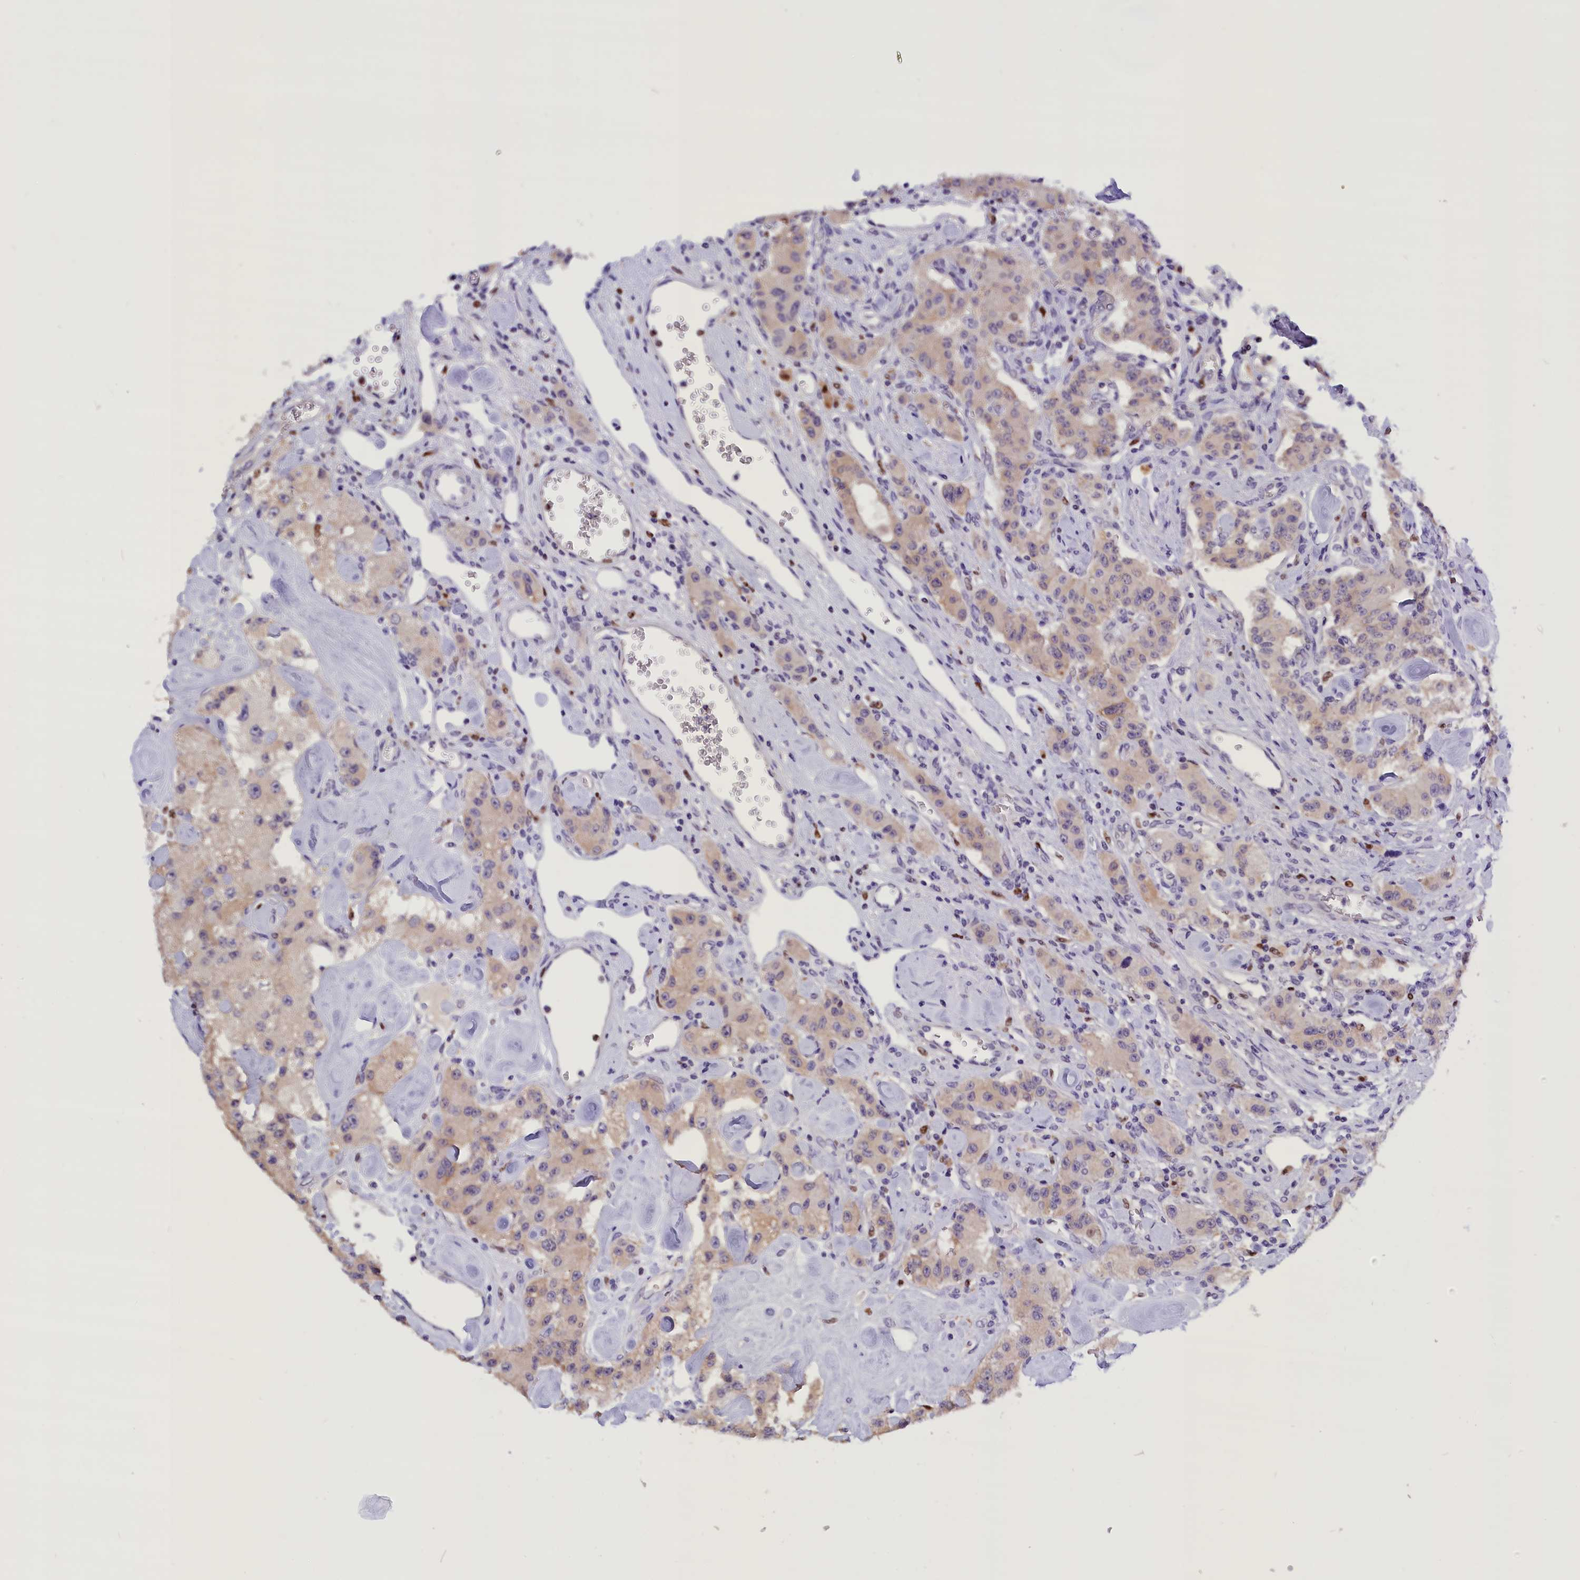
{"staining": {"intensity": "negative", "quantity": "none", "location": "none"}, "tissue": "carcinoid", "cell_type": "Tumor cells", "image_type": "cancer", "snomed": [{"axis": "morphology", "description": "Carcinoid, malignant, NOS"}, {"axis": "topography", "description": "Pancreas"}], "caption": "Protein analysis of carcinoid (malignant) exhibits no significant expression in tumor cells.", "gene": "BTBD9", "patient": {"sex": "male", "age": 41}}